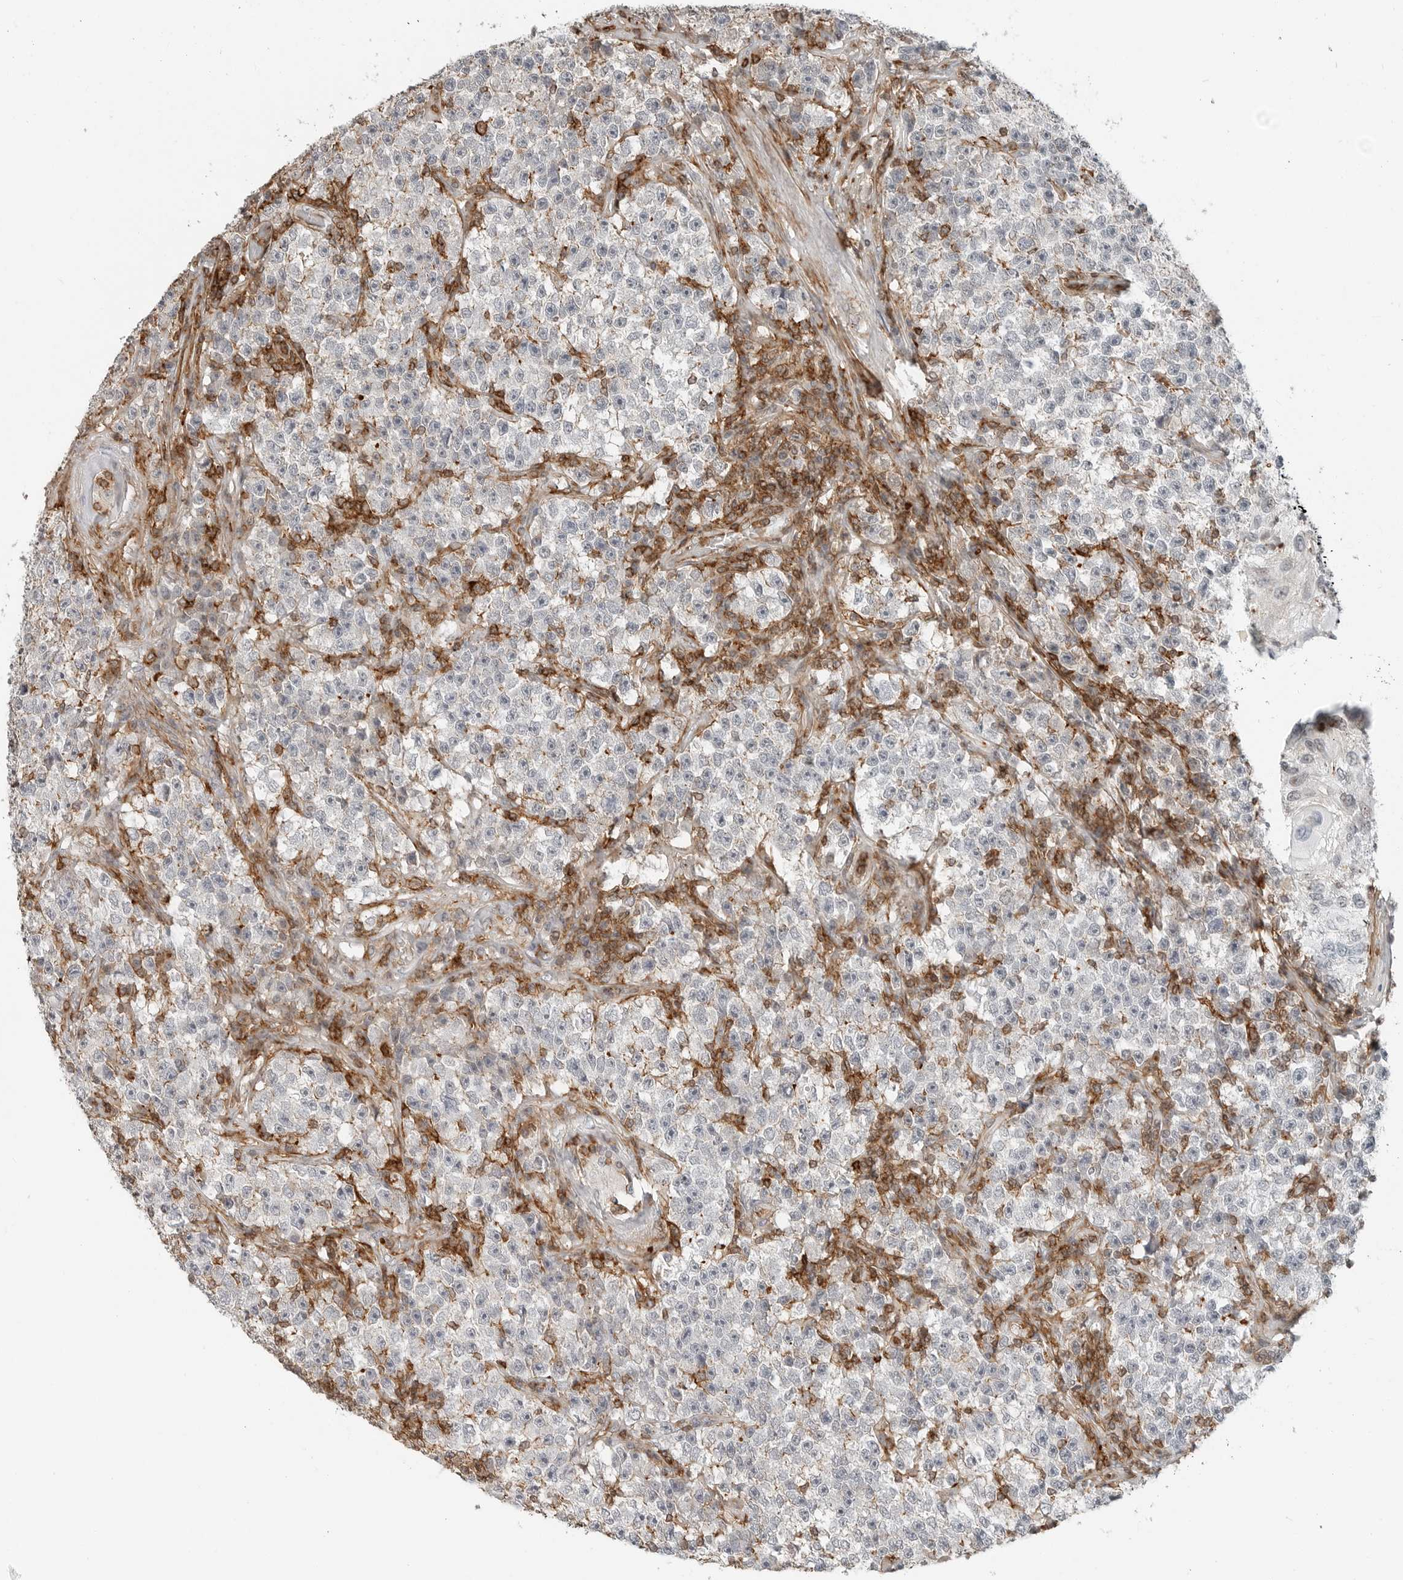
{"staining": {"intensity": "negative", "quantity": "none", "location": "none"}, "tissue": "testis cancer", "cell_type": "Tumor cells", "image_type": "cancer", "snomed": [{"axis": "morphology", "description": "Seminoma, NOS"}, {"axis": "topography", "description": "Testis"}], "caption": "DAB (3,3'-diaminobenzidine) immunohistochemical staining of human testis seminoma shows no significant expression in tumor cells. (DAB immunohistochemistry (IHC) with hematoxylin counter stain).", "gene": "LEFTY2", "patient": {"sex": "male", "age": 22}}